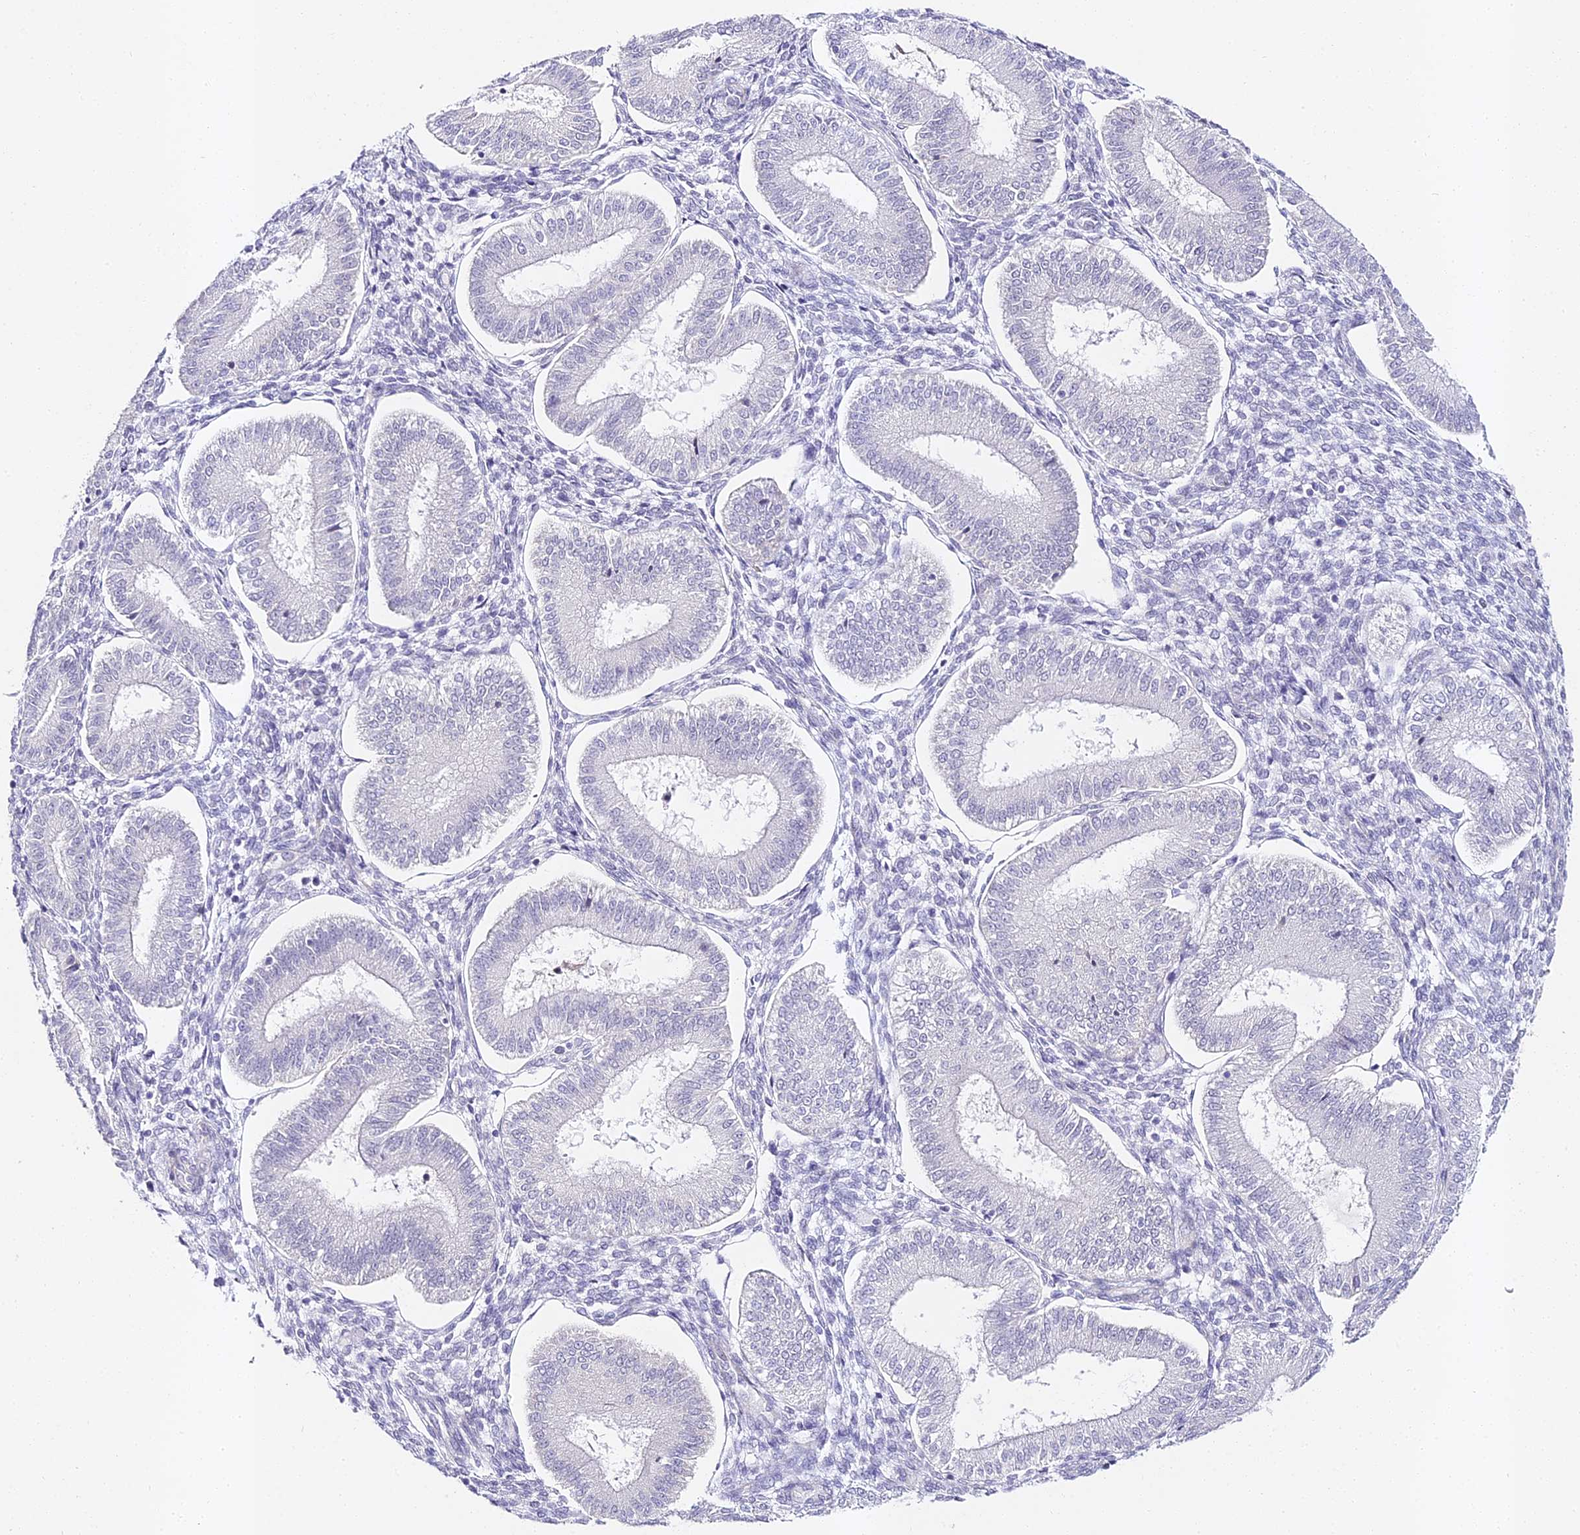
{"staining": {"intensity": "negative", "quantity": "none", "location": "none"}, "tissue": "endometrium", "cell_type": "Cells in endometrial stroma", "image_type": "normal", "snomed": [{"axis": "morphology", "description": "Normal tissue, NOS"}, {"axis": "topography", "description": "Endometrium"}], "caption": "Protein analysis of normal endometrium shows no significant positivity in cells in endometrial stroma. The staining was performed using DAB (3,3'-diaminobenzidine) to visualize the protein expression in brown, while the nuclei were stained in blue with hematoxylin (Magnification: 20x).", "gene": "ALPG", "patient": {"sex": "female", "age": 39}}